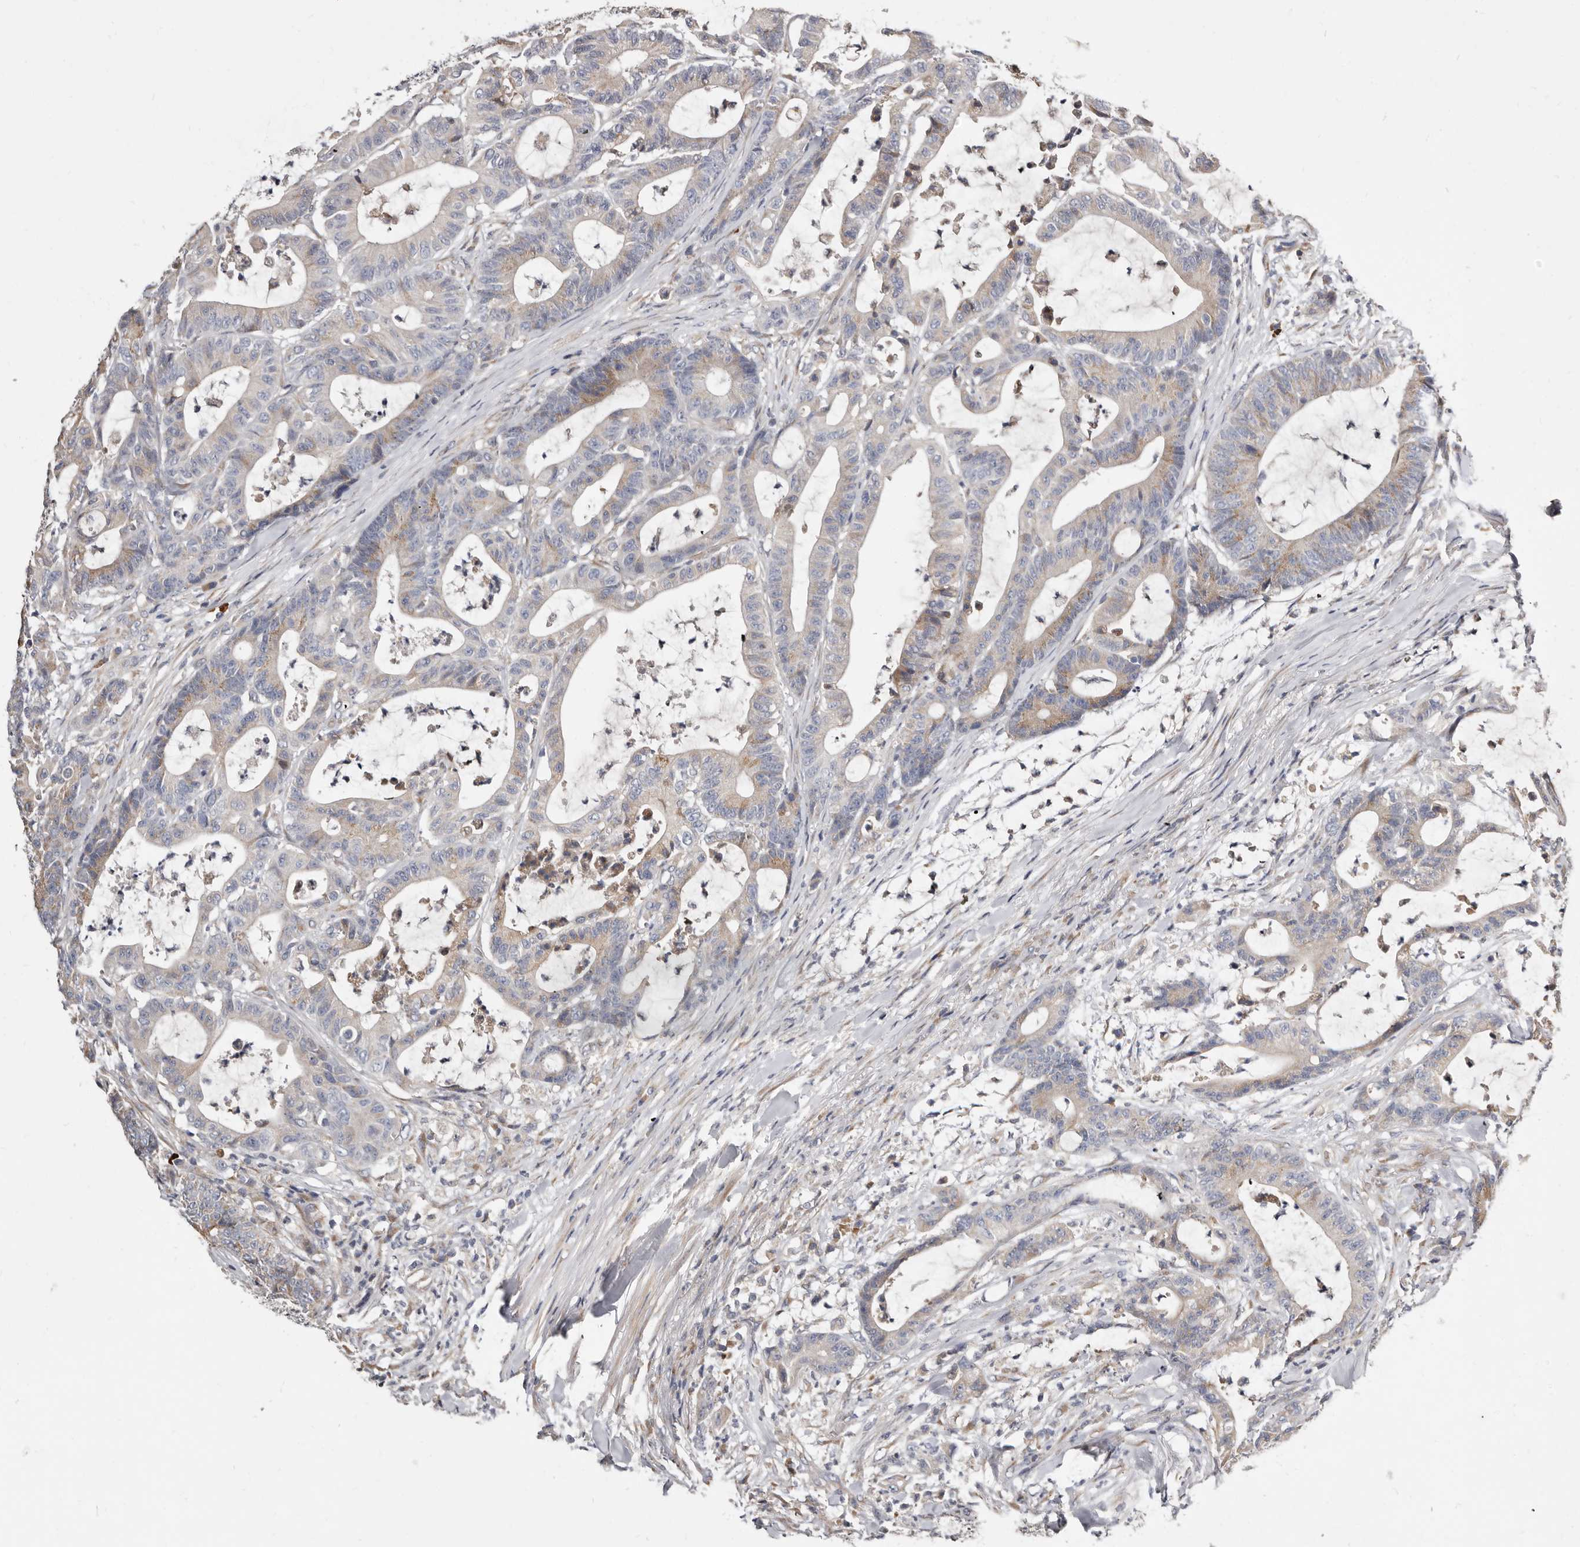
{"staining": {"intensity": "weak", "quantity": "25%-75%", "location": "cytoplasmic/membranous"}, "tissue": "colorectal cancer", "cell_type": "Tumor cells", "image_type": "cancer", "snomed": [{"axis": "morphology", "description": "Adenocarcinoma, NOS"}, {"axis": "topography", "description": "Colon"}], "caption": "This is a micrograph of IHC staining of colorectal cancer (adenocarcinoma), which shows weak staining in the cytoplasmic/membranous of tumor cells.", "gene": "ASIC5", "patient": {"sex": "female", "age": 84}}